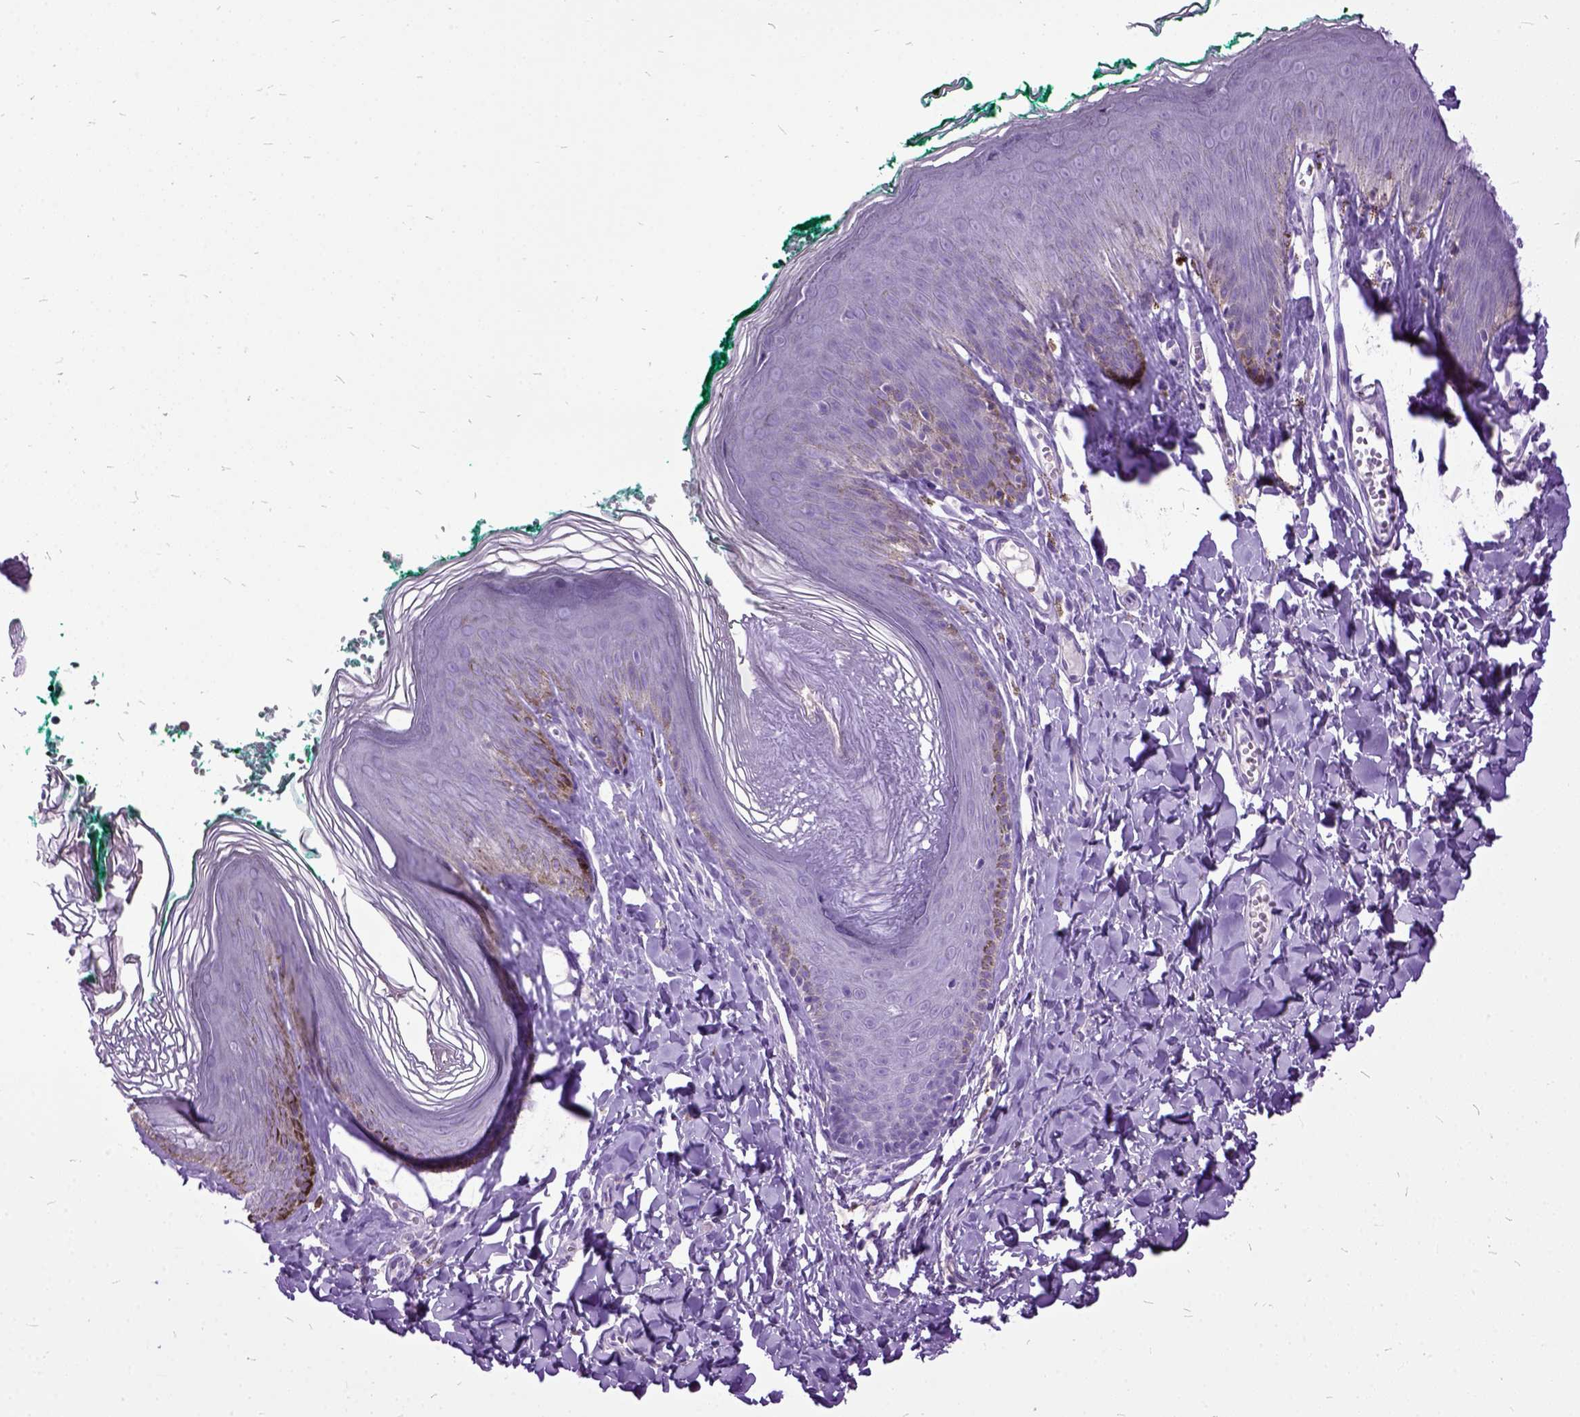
{"staining": {"intensity": "negative", "quantity": "none", "location": "none"}, "tissue": "skin", "cell_type": "Epidermal cells", "image_type": "normal", "snomed": [{"axis": "morphology", "description": "Normal tissue, NOS"}, {"axis": "topography", "description": "Vulva"}, {"axis": "topography", "description": "Peripheral nerve tissue"}], "caption": "The photomicrograph exhibits no staining of epidermal cells in benign skin.", "gene": "MME", "patient": {"sex": "female", "age": 66}}